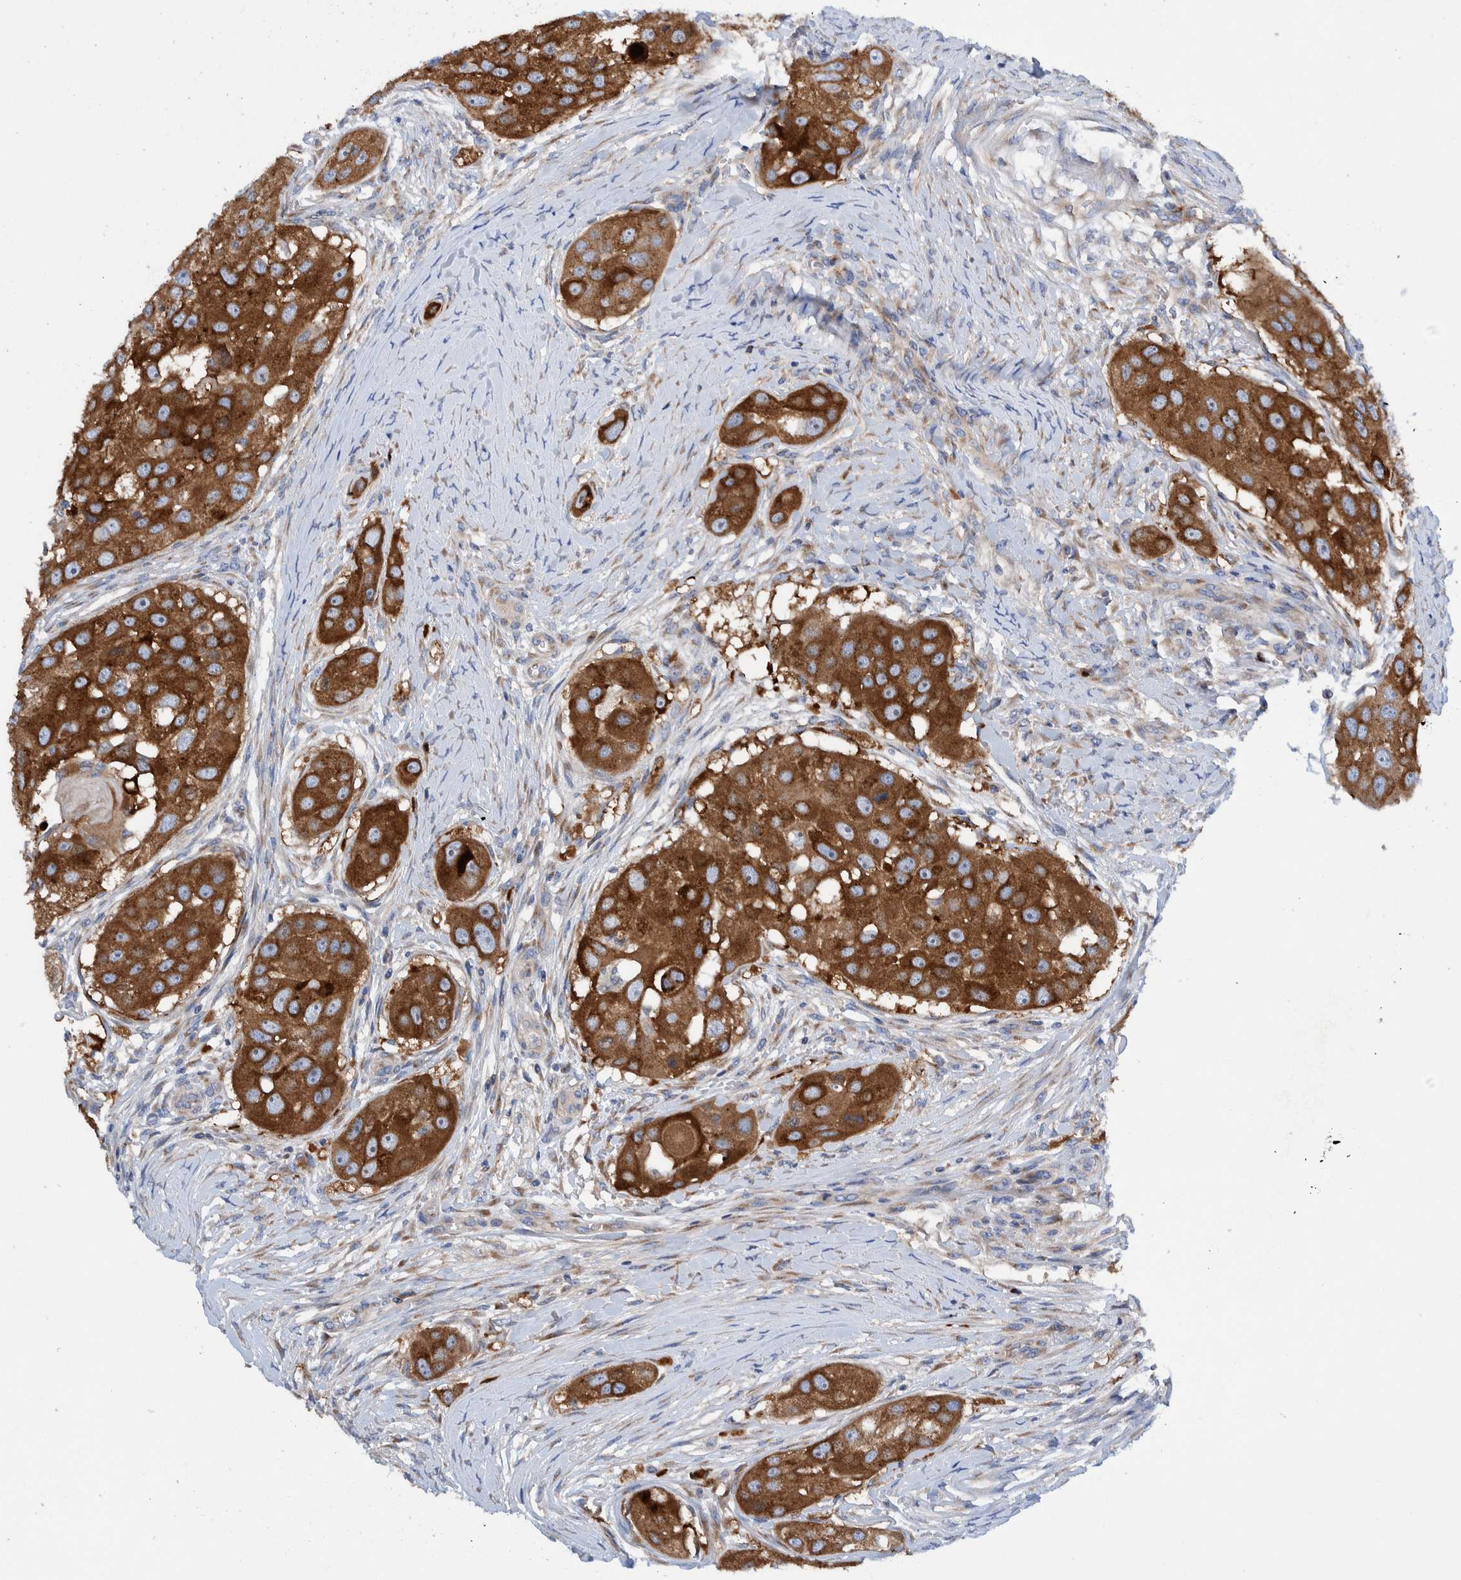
{"staining": {"intensity": "strong", "quantity": ">75%", "location": "cytoplasmic/membranous"}, "tissue": "head and neck cancer", "cell_type": "Tumor cells", "image_type": "cancer", "snomed": [{"axis": "morphology", "description": "Normal tissue, NOS"}, {"axis": "morphology", "description": "Squamous cell carcinoma, NOS"}, {"axis": "topography", "description": "Skeletal muscle"}, {"axis": "topography", "description": "Head-Neck"}], "caption": "Immunohistochemical staining of head and neck cancer (squamous cell carcinoma) reveals strong cytoplasmic/membranous protein positivity in about >75% of tumor cells.", "gene": "TRIM58", "patient": {"sex": "male", "age": 51}}